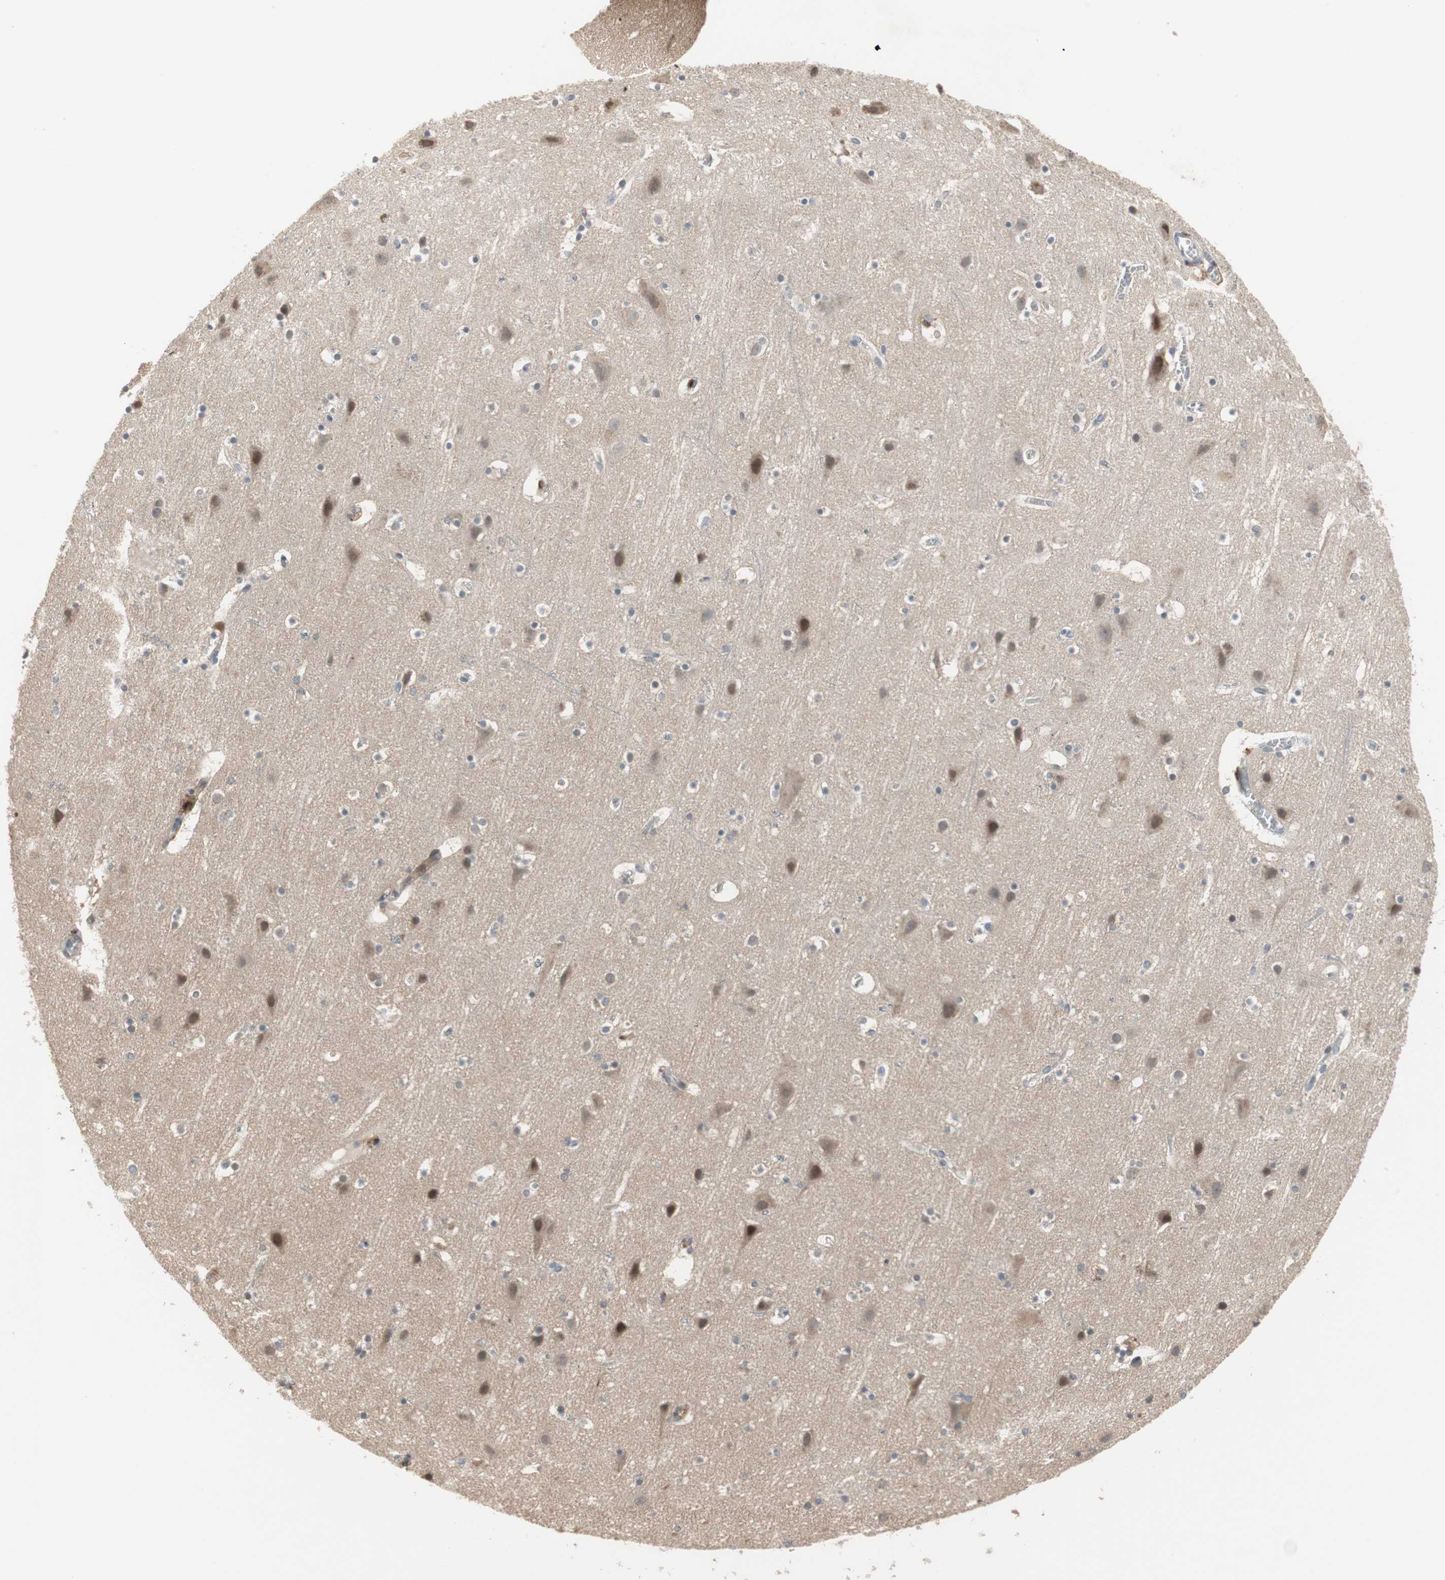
{"staining": {"intensity": "negative", "quantity": "none", "location": "none"}, "tissue": "cerebral cortex", "cell_type": "Endothelial cells", "image_type": "normal", "snomed": [{"axis": "morphology", "description": "Normal tissue, NOS"}, {"axis": "topography", "description": "Cerebral cortex"}], "caption": "DAB (3,3'-diaminobenzidine) immunohistochemical staining of benign cerebral cortex shows no significant positivity in endothelial cells.", "gene": "SNX4", "patient": {"sex": "male", "age": 45}}